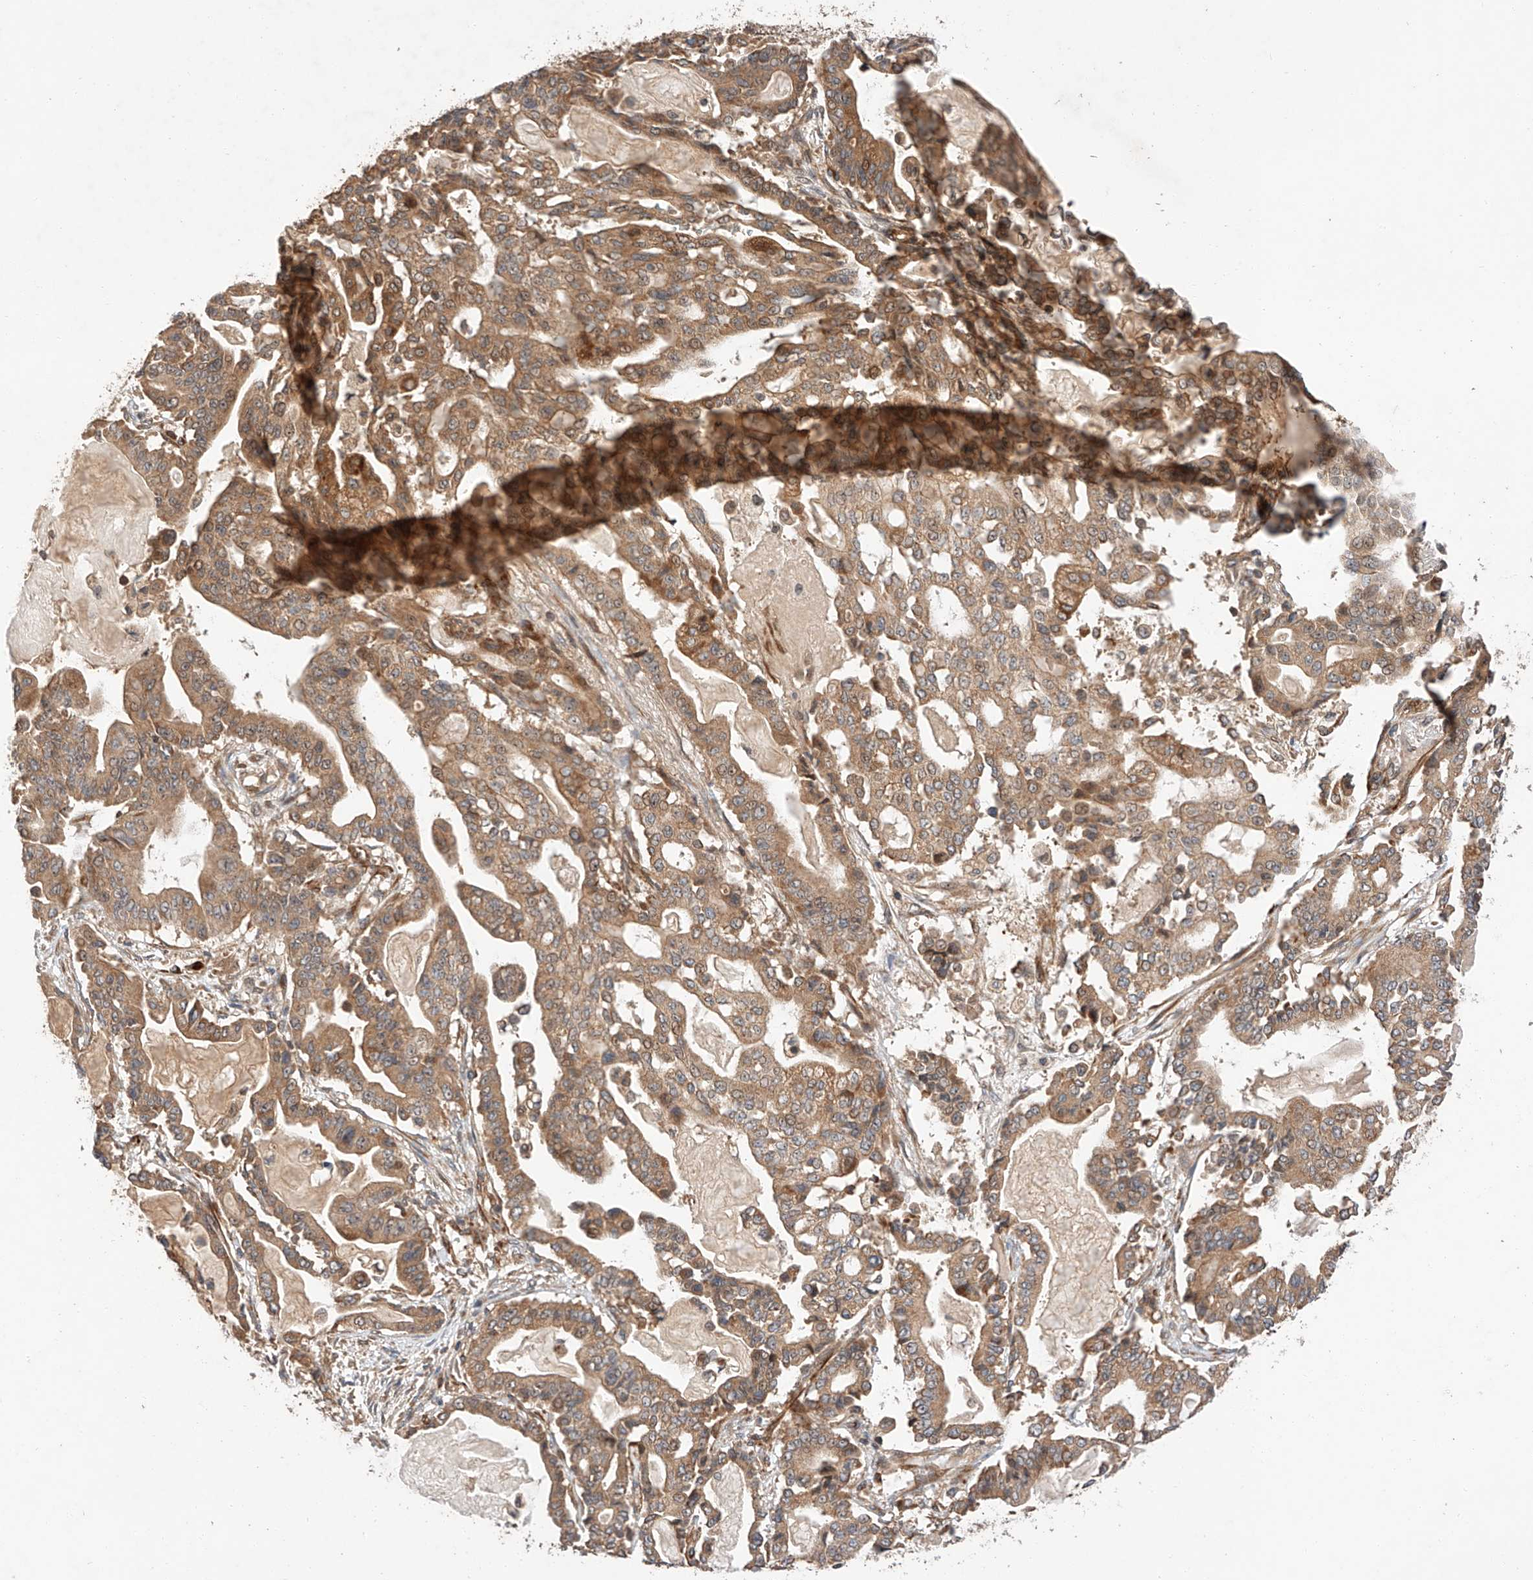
{"staining": {"intensity": "moderate", "quantity": ">75%", "location": "cytoplasmic/membranous"}, "tissue": "pancreatic cancer", "cell_type": "Tumor cells", "image_type": "cancer", "snomed": [{"axis": "morphology", "description": "Adenocarcinoma, NOS"}, {"axis": "topography", "description": "Pancreas"}], "caption": "A medium amount of moderate cytoplasmic/membranous expression is present in about >75% of tumor cells in pancreatic adenocarcinoma tissue.", "gene": "RAB23", "patient": {"sex": "male", "age": 63}}